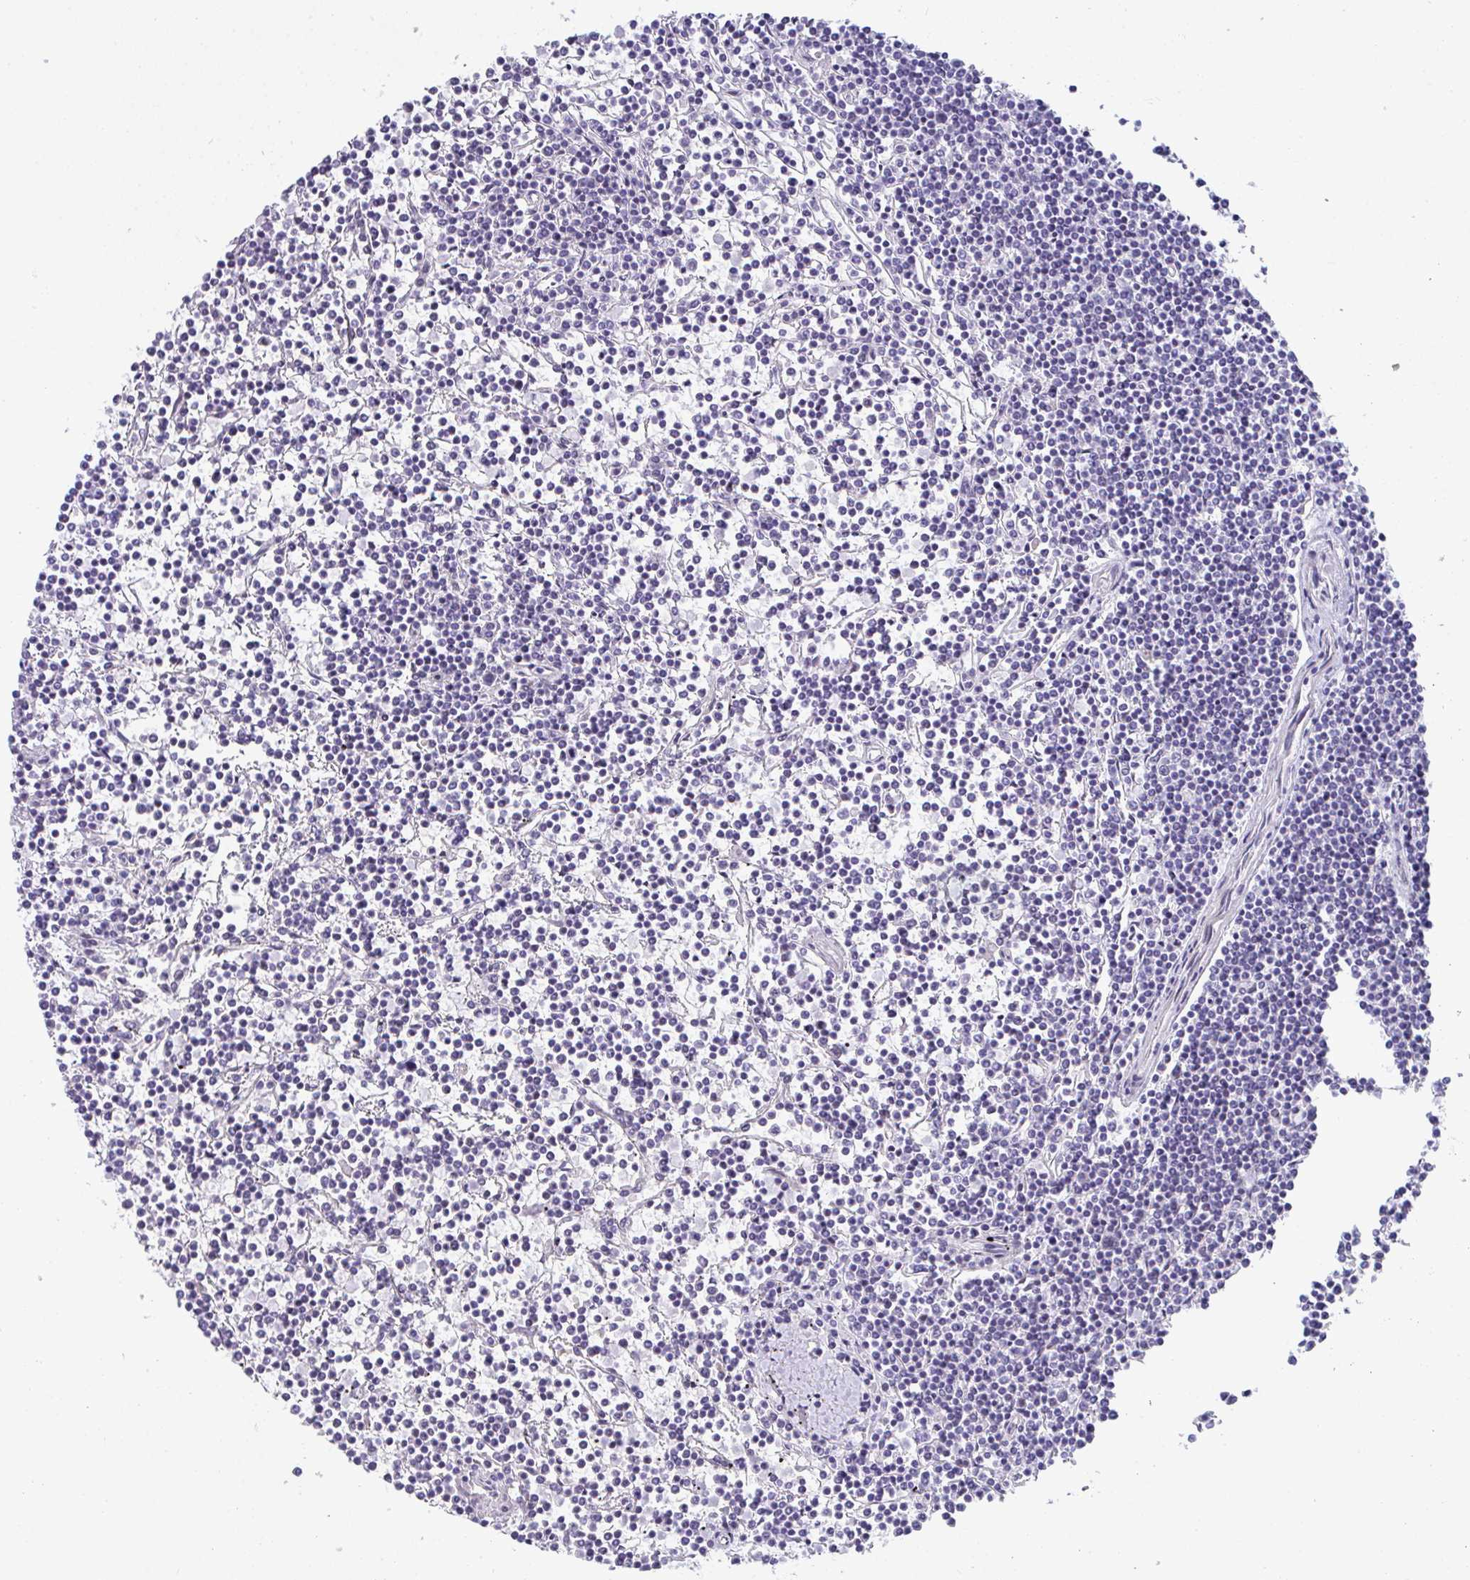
{"staining": {"intensity": "negative", "quantity": "none", "location": "none"}, "tissue": "lymphoma", "cell_type": "Tumor cells", "image_type": "cancer", "snomed": [{"axis": "morphology", "description": "Malignant lymphoma, non-Hodgkin's type, Low grade"}, {"axis": "topography", "description": "Spleen"}], "caption": "Immunohistochemistry photomicrograph of neoplastic tissue: low-grade malignant lymphoma, non-Hodgkin's type stained with DAB (3,3'-diaminobenzidine) displays no significant protein staining in tumor cells. (Stains: DAB immunohistochemistry with hematoxylin counter stain, Microscopy: brightfield microscopy at high magnification).", "gene": "TTC30B", "patient": {"sex": "female", "age": 19}}